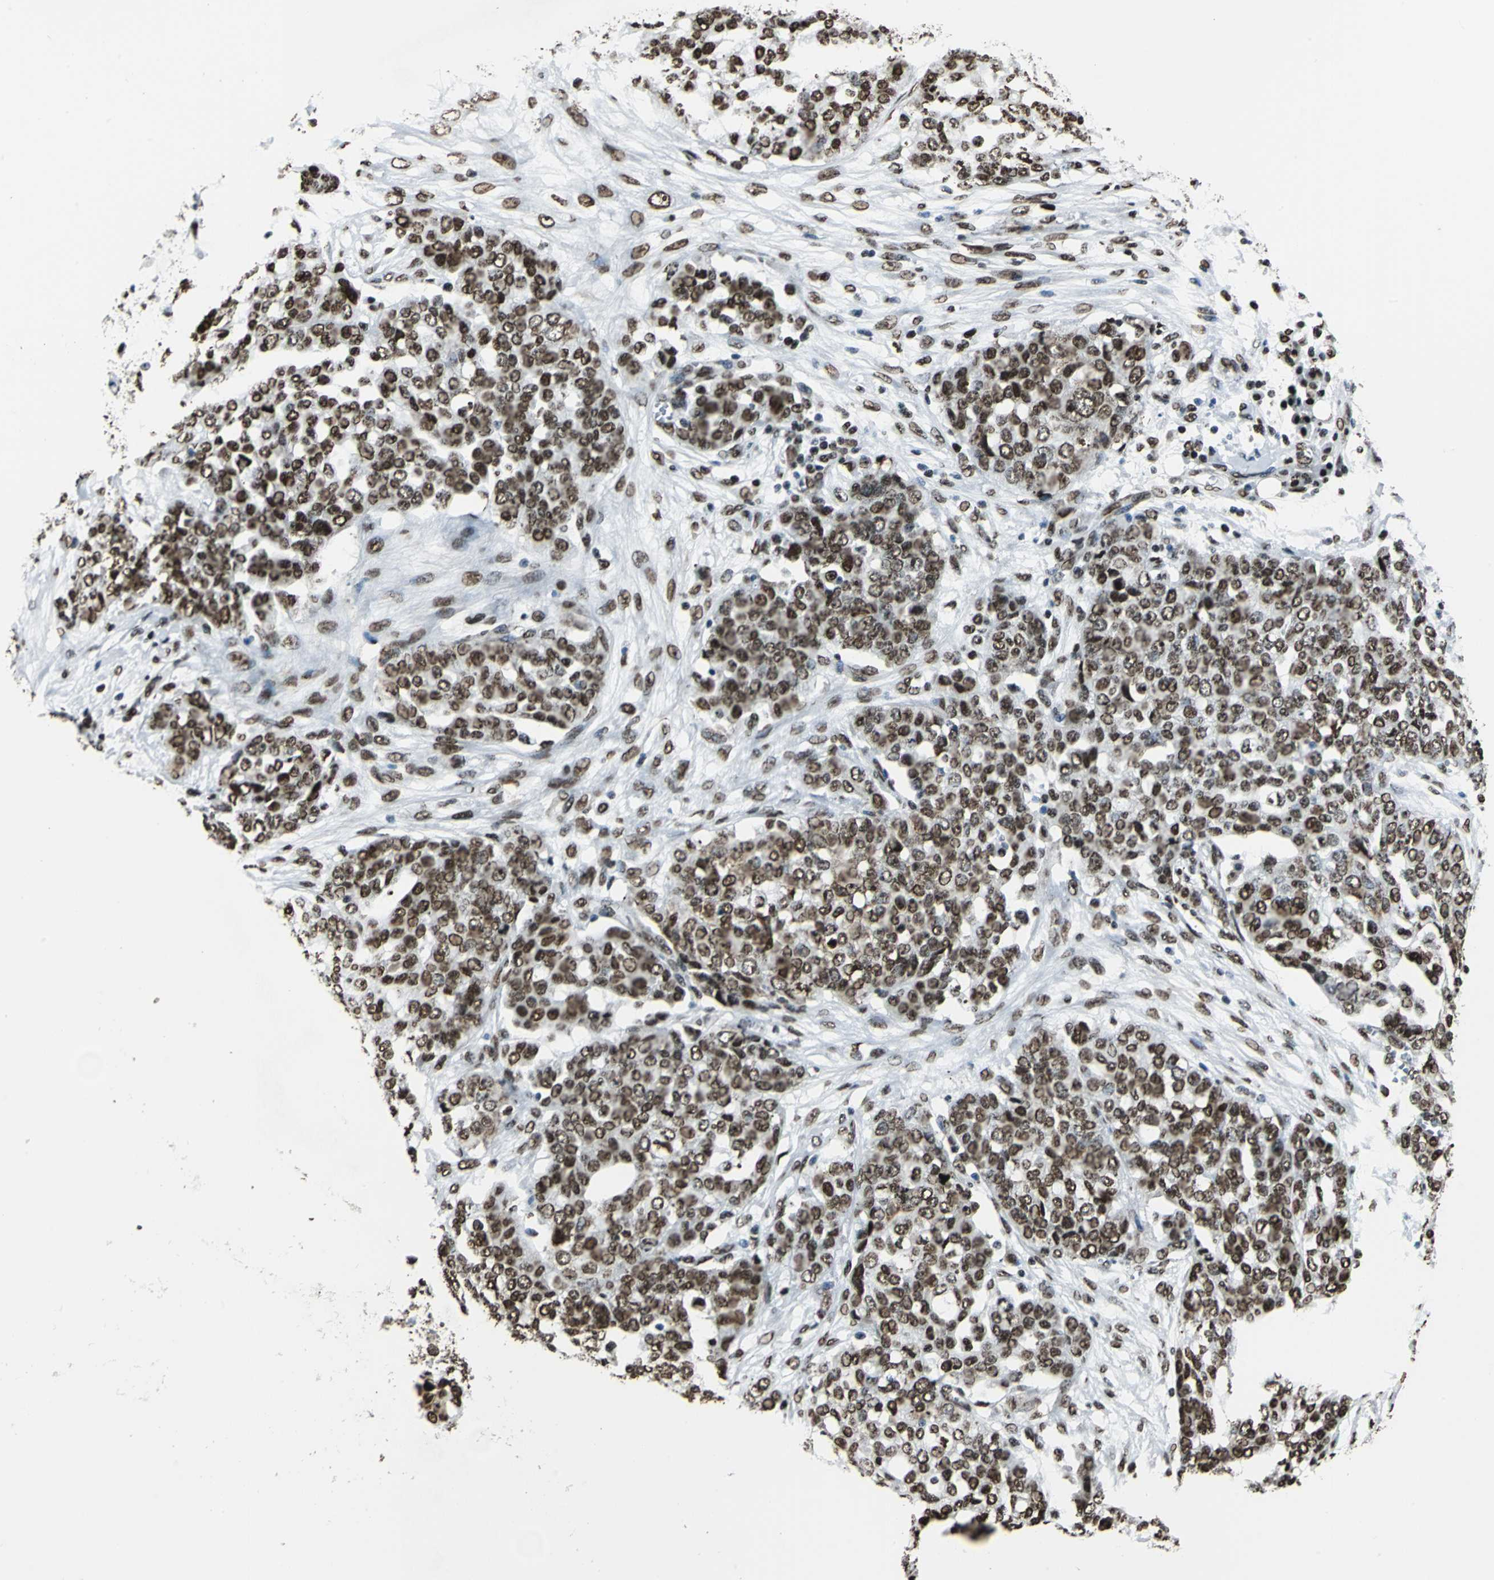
{"staining": {"intensity": "moderate", "quantity": ">75%", "location": "nuclear"}, "tissue": "ovarian cancer", "cell_type": "Tumor cells", "image_type": "cancer", "snomed": [{"axis": "morphology", "description": "Cystadenocarcinoma, serous, NOS"}, {"axis": "topography", "description": "Soft tissue"}, {"axis": "topography", "description": "Ovary"}], "caption": "This micrograph reveals IHC staining of ovarian cancer, with medium moderate nuclear positivity in about >75% of tumor cells.", "gene": "APEX1", "patient": {"sex": "female", "age": 57}}